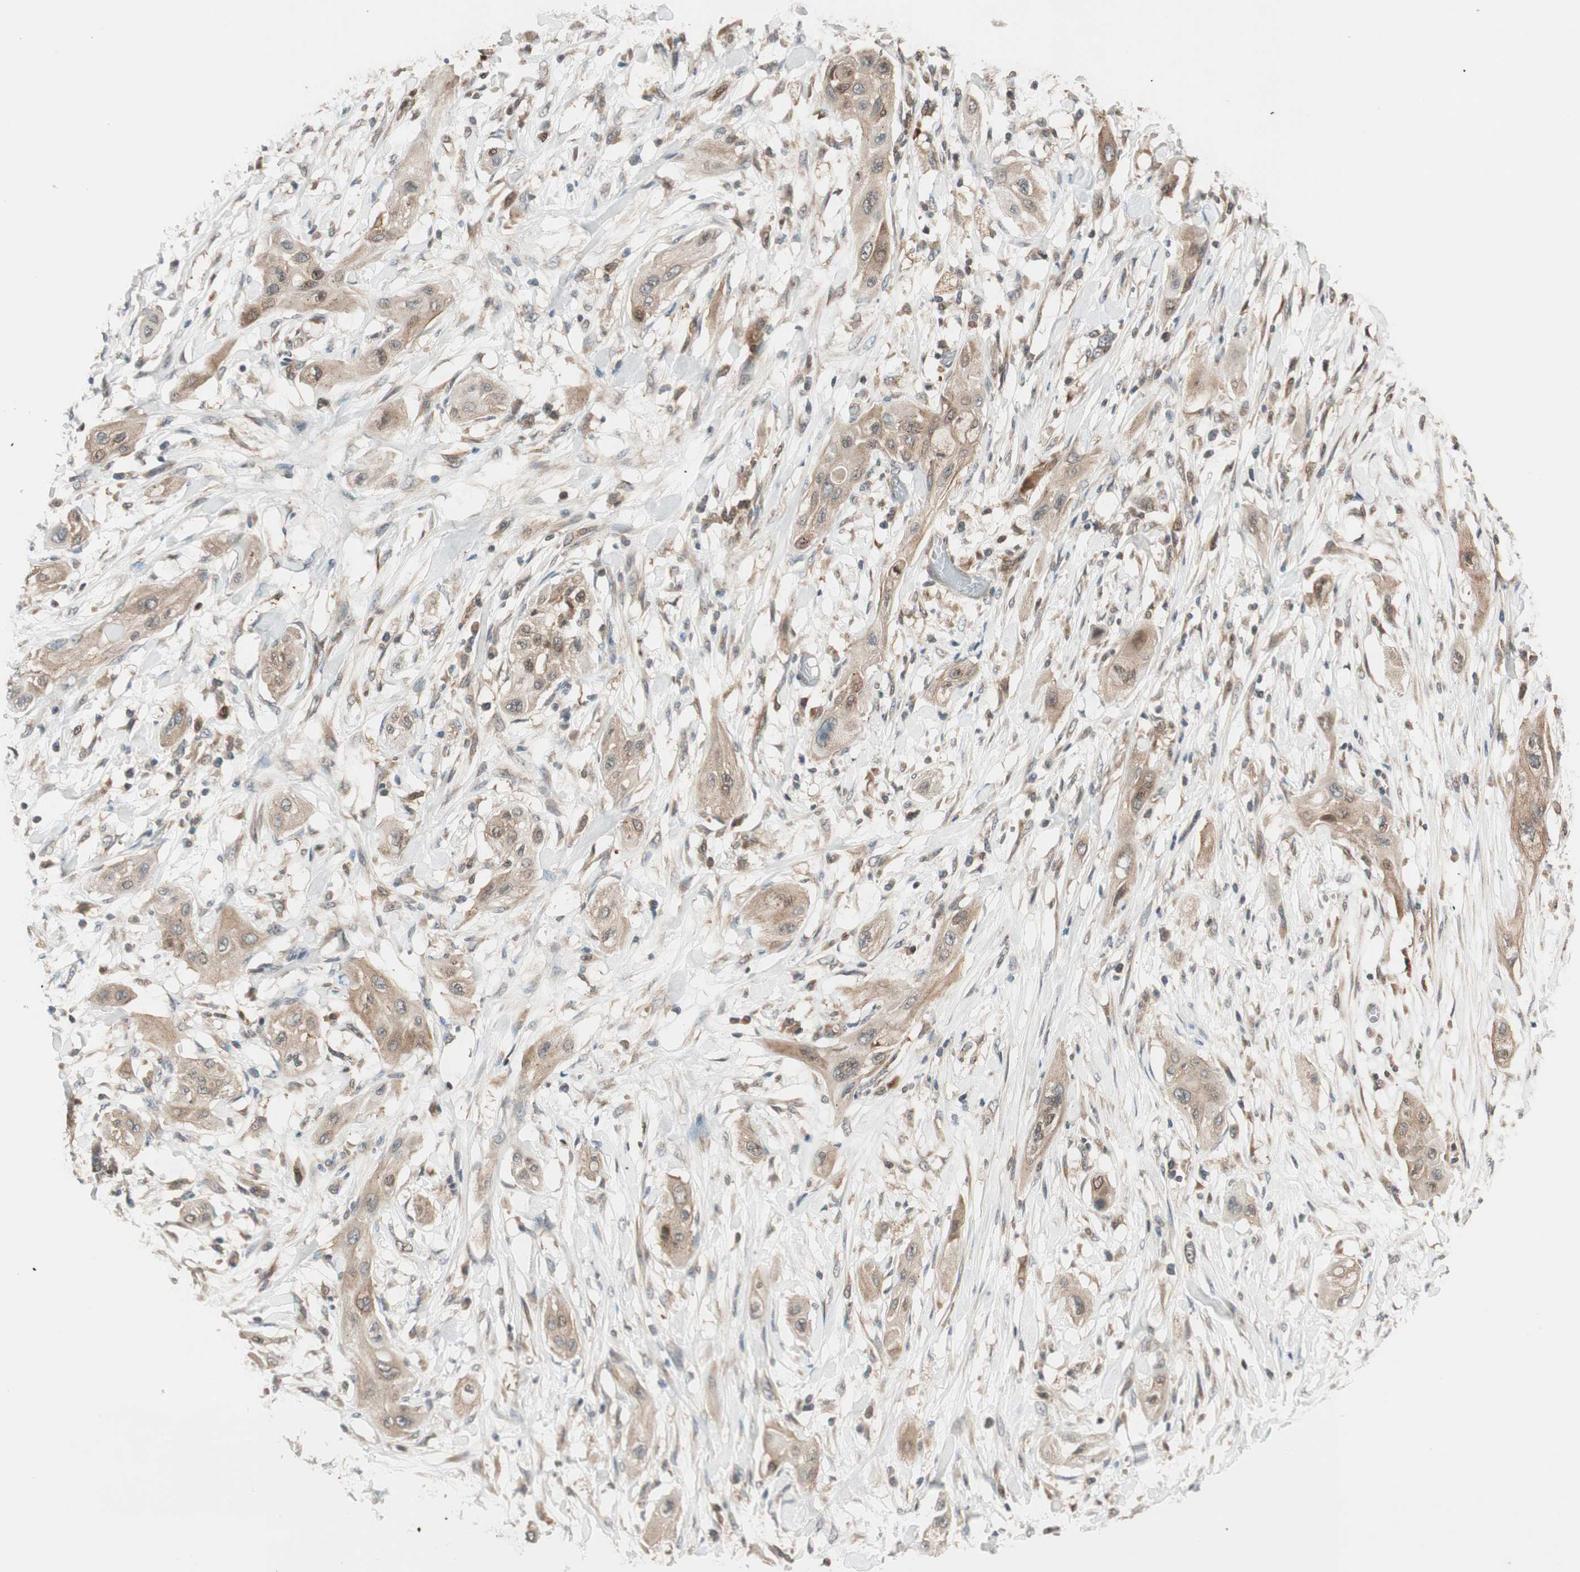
{"staining": {"intensity": "weak", "quantity": ">75%", "location": "cytoplasmic/membranous"}, "tissue": "lung cancer", "cell_type": "Tumor cells", "image_type": "cancer", "snomed": [{"axis": "morphology", "description": "Squamous cell carcinoma, NOS"}, {"axis": "topography", "description": "Lung"}], "caption": "Protein analysis of lung cancer (squamous cell carcinoma) tissue exhibits weak cytoplasmic/membranous positivity in approximately >75% of tumor cells.", "gene": "ATP6AP2", "patient": {"sex": "female", "age": 47}}